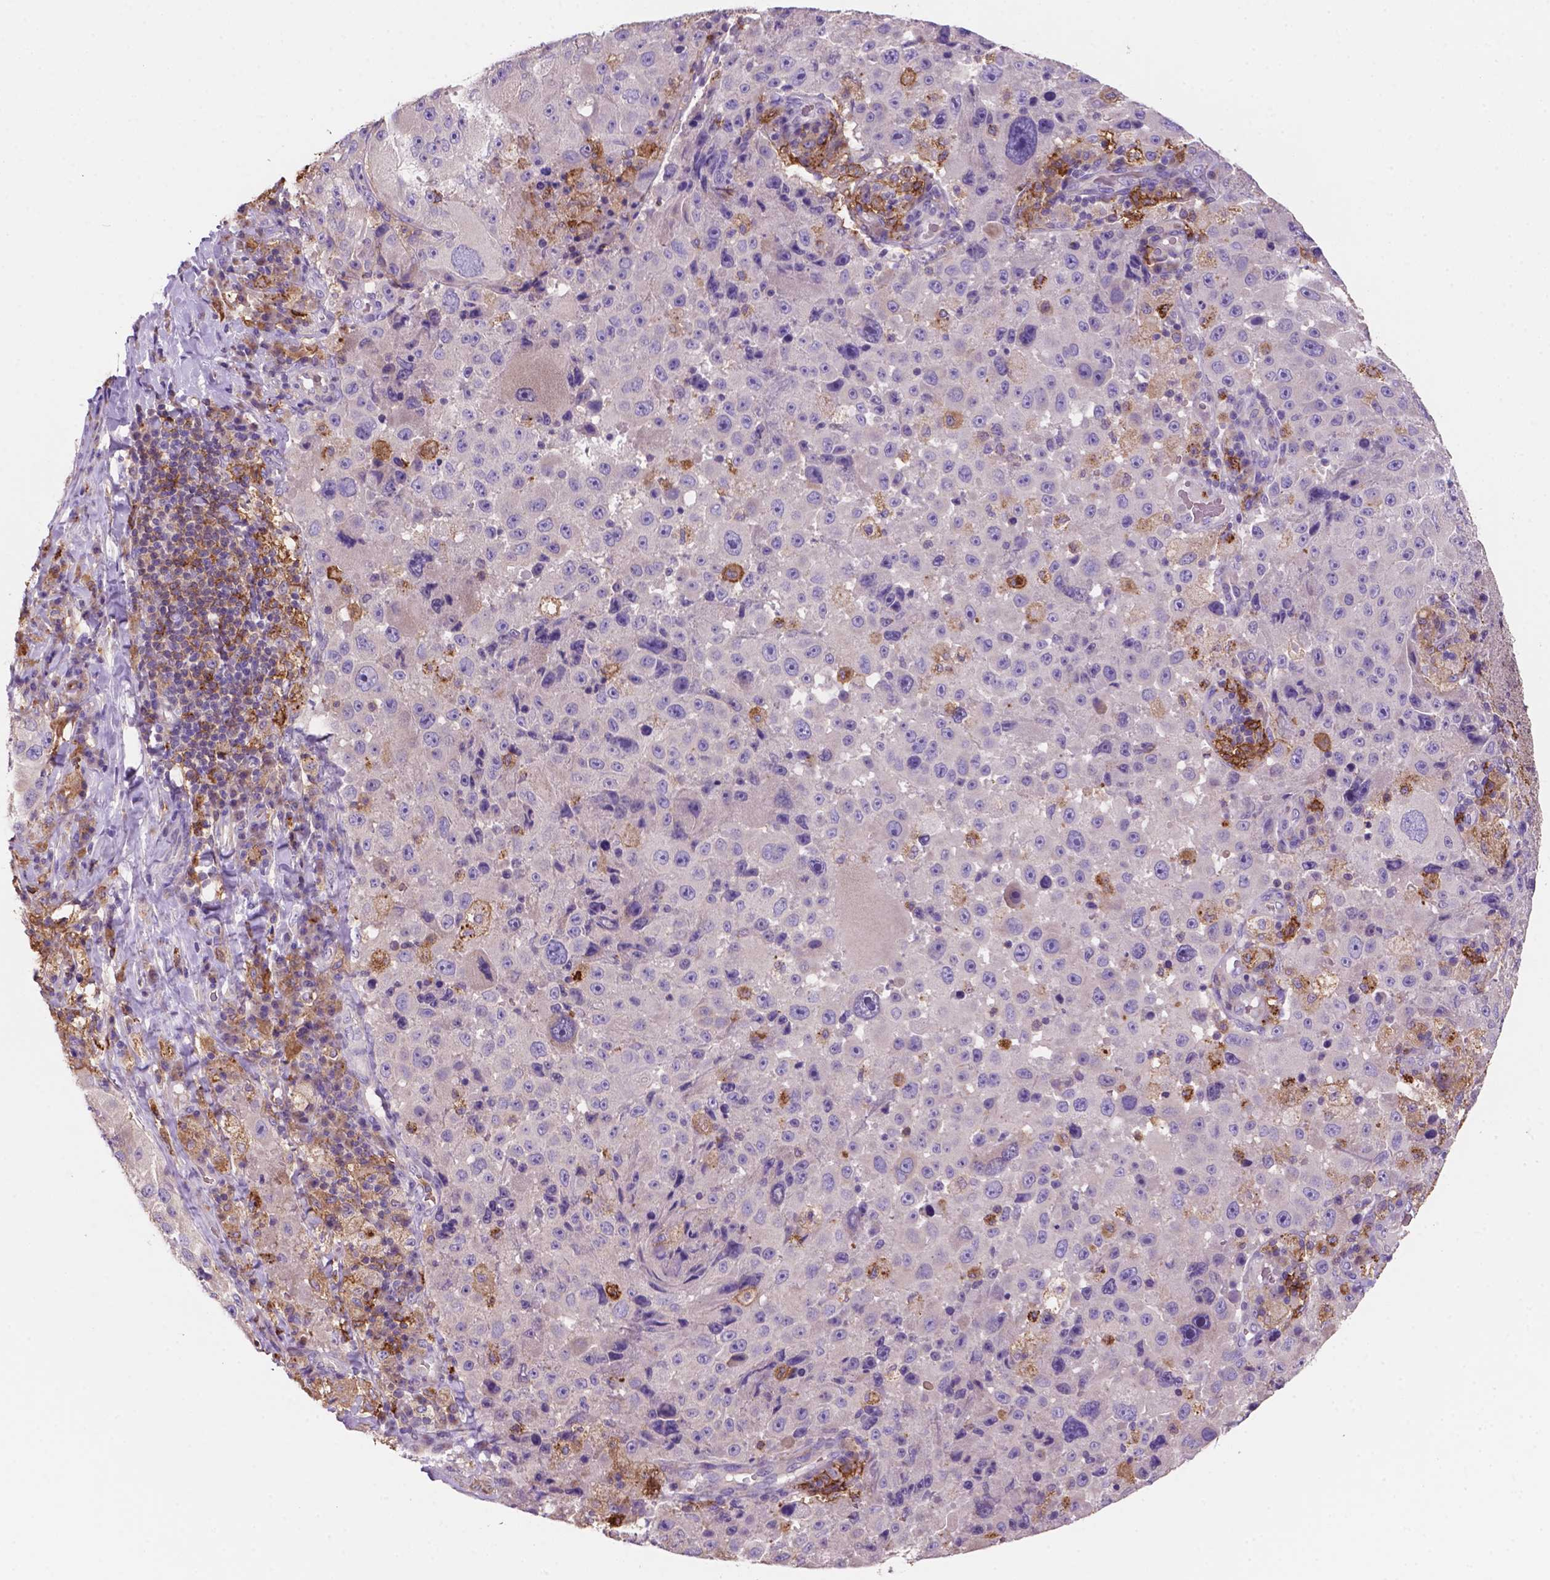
{"staining": {"intensity": "negative", "quantity": "none", "location": "none"}, "tissue": "melanoma", "cell_type": "Tumor cells", "image_type": "cancer", "snomed": [{"axis": "morphology", "description": "Malignant melanoma, Metastatic site"}, {"axis": "topography", "description": "Lymph node"}], "caption": "A micrograph of human melanoma is negative for staining in tumor cells.", "gene": "MKRN2OS", "patient": {"sex": "male", "age": 62}}